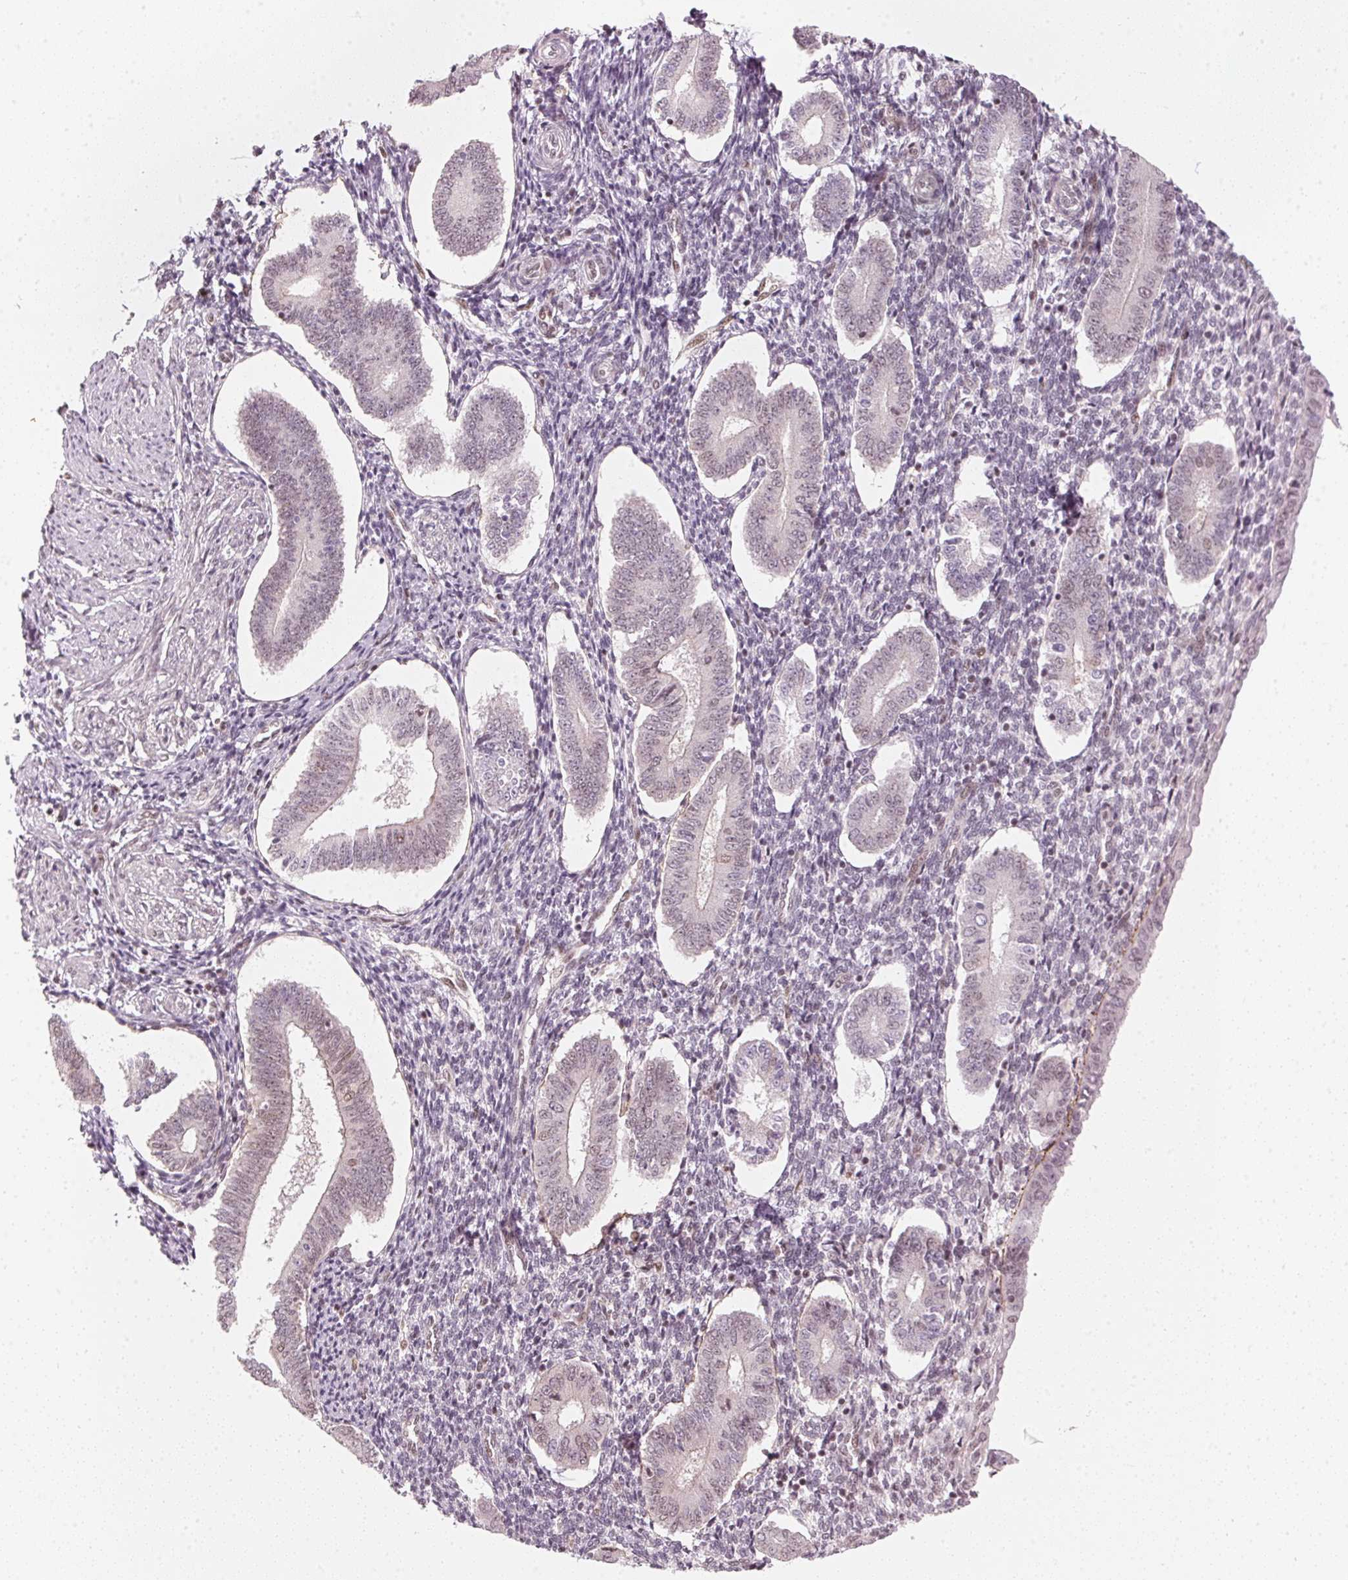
{"staining": {"intensity": "negative", "quantity": "none", "location": "none"}, "tissue": "endometrium", "cell_type": "Cells in endometrial stroma", "image_type": "normal", "snomed": [{"axis": "morphology", "description": "Normal tissue, NOS"}, {"axis": "topography", "description": "Endometrium"}], "caption": "High magnification brightfield microscopy of unremarkable endometrium stained with DAB (3,3'-diaminobenzidine) (brown) and counterstained with hematoxylin (blue): cells in endometrial stroma show no significant positivity.", "gene": "KAT6A", "patient": {"sex": "female", "age": 40}}